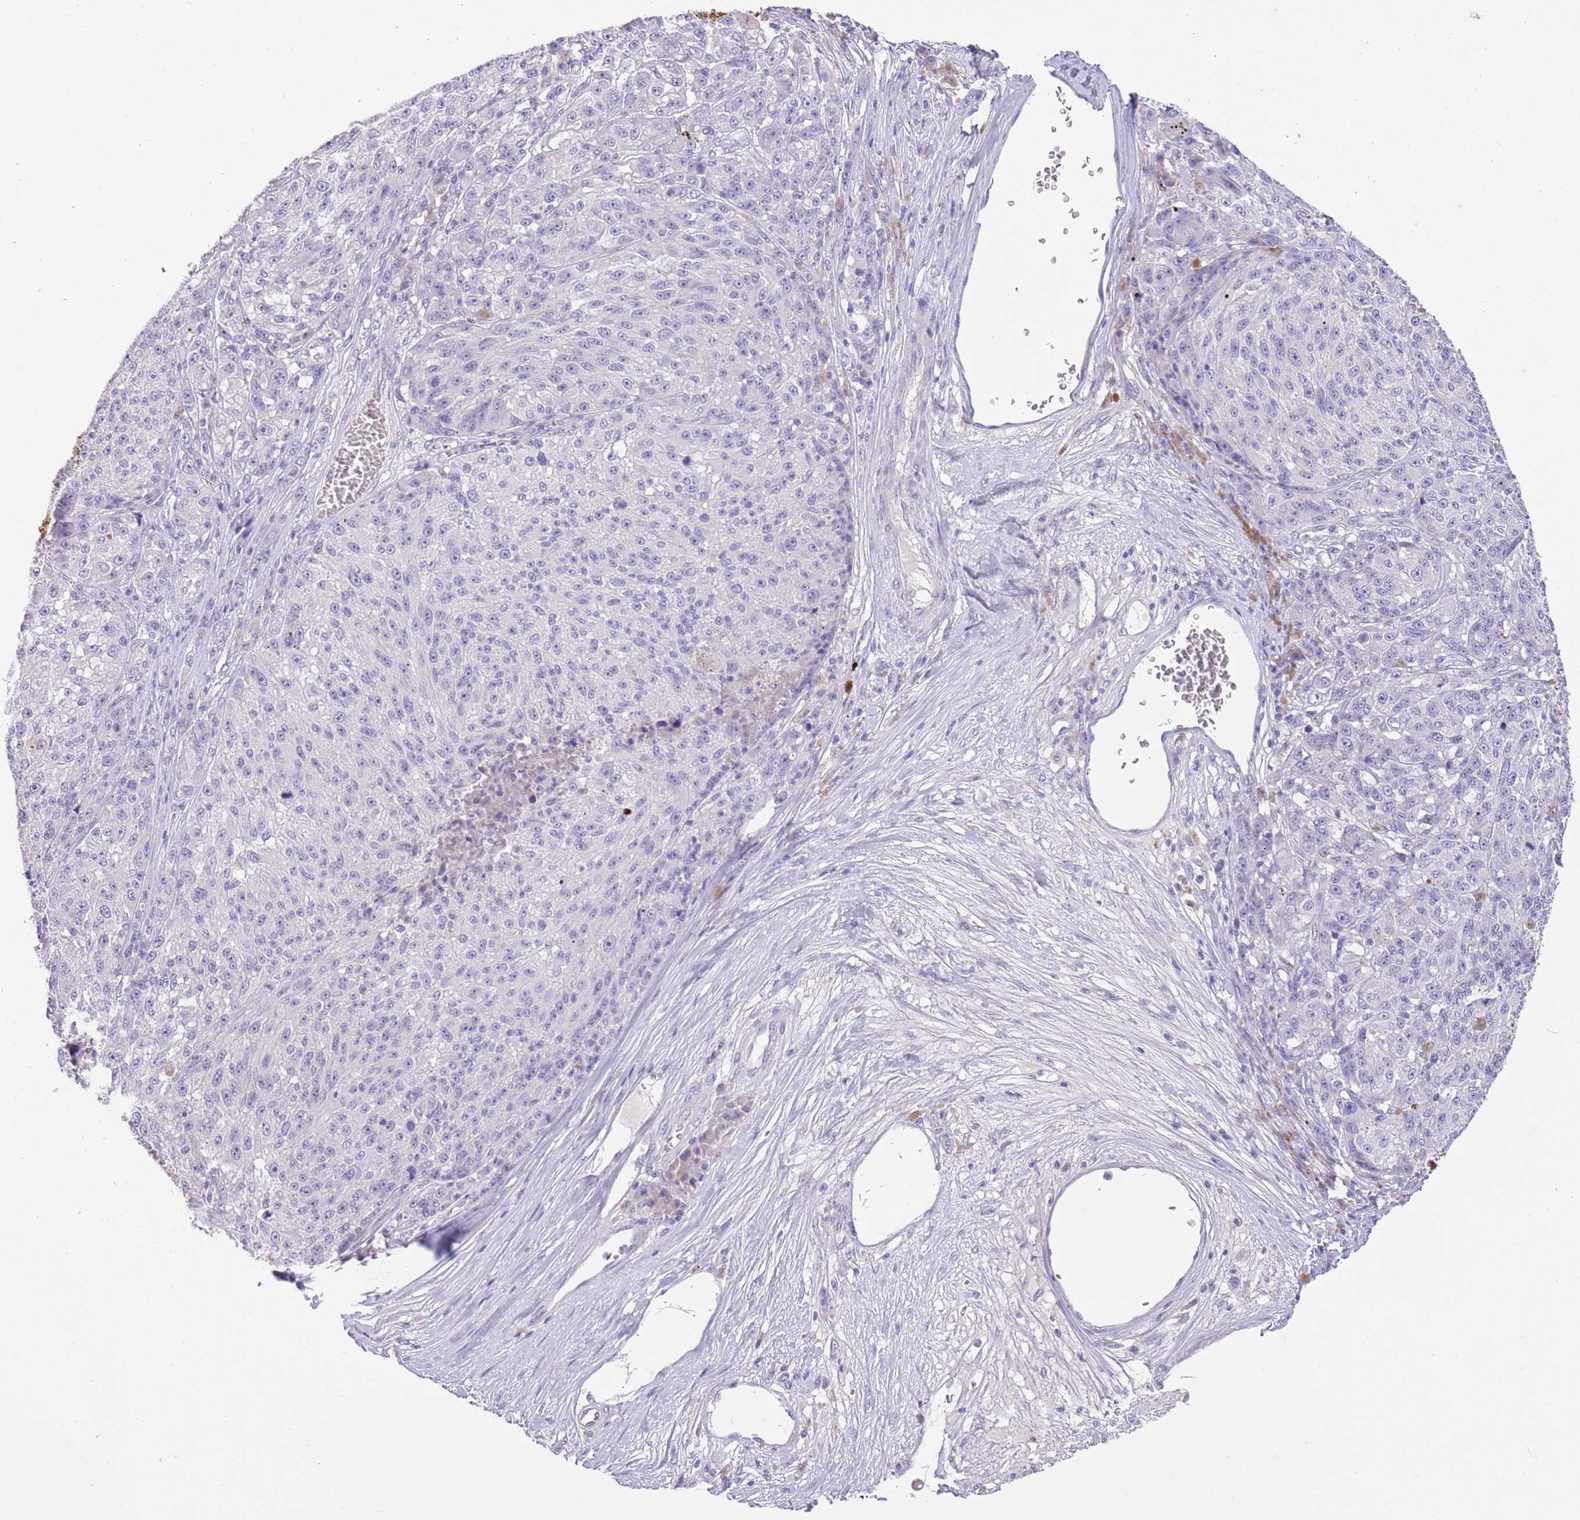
{"staining": {"intensity": "negative", "quantity": "none", "location": "none"}, "tissue": "melanoma", "cell_type": "Tumor cells", "image_type": "cancer", "snomed": [{"axis": "morphology", "description": "Malignant melanoma, NOS"}, {"axis": "topography", "description": "Skin"}], "caption": "The image displays no staining of tumor cells in malignant melanoma. (DAB immunohistochemistry visualized using brightfield microscopy, high magnification).", "gene": "SFTPA1", "patient": {"sex": "male", "age": 53}}